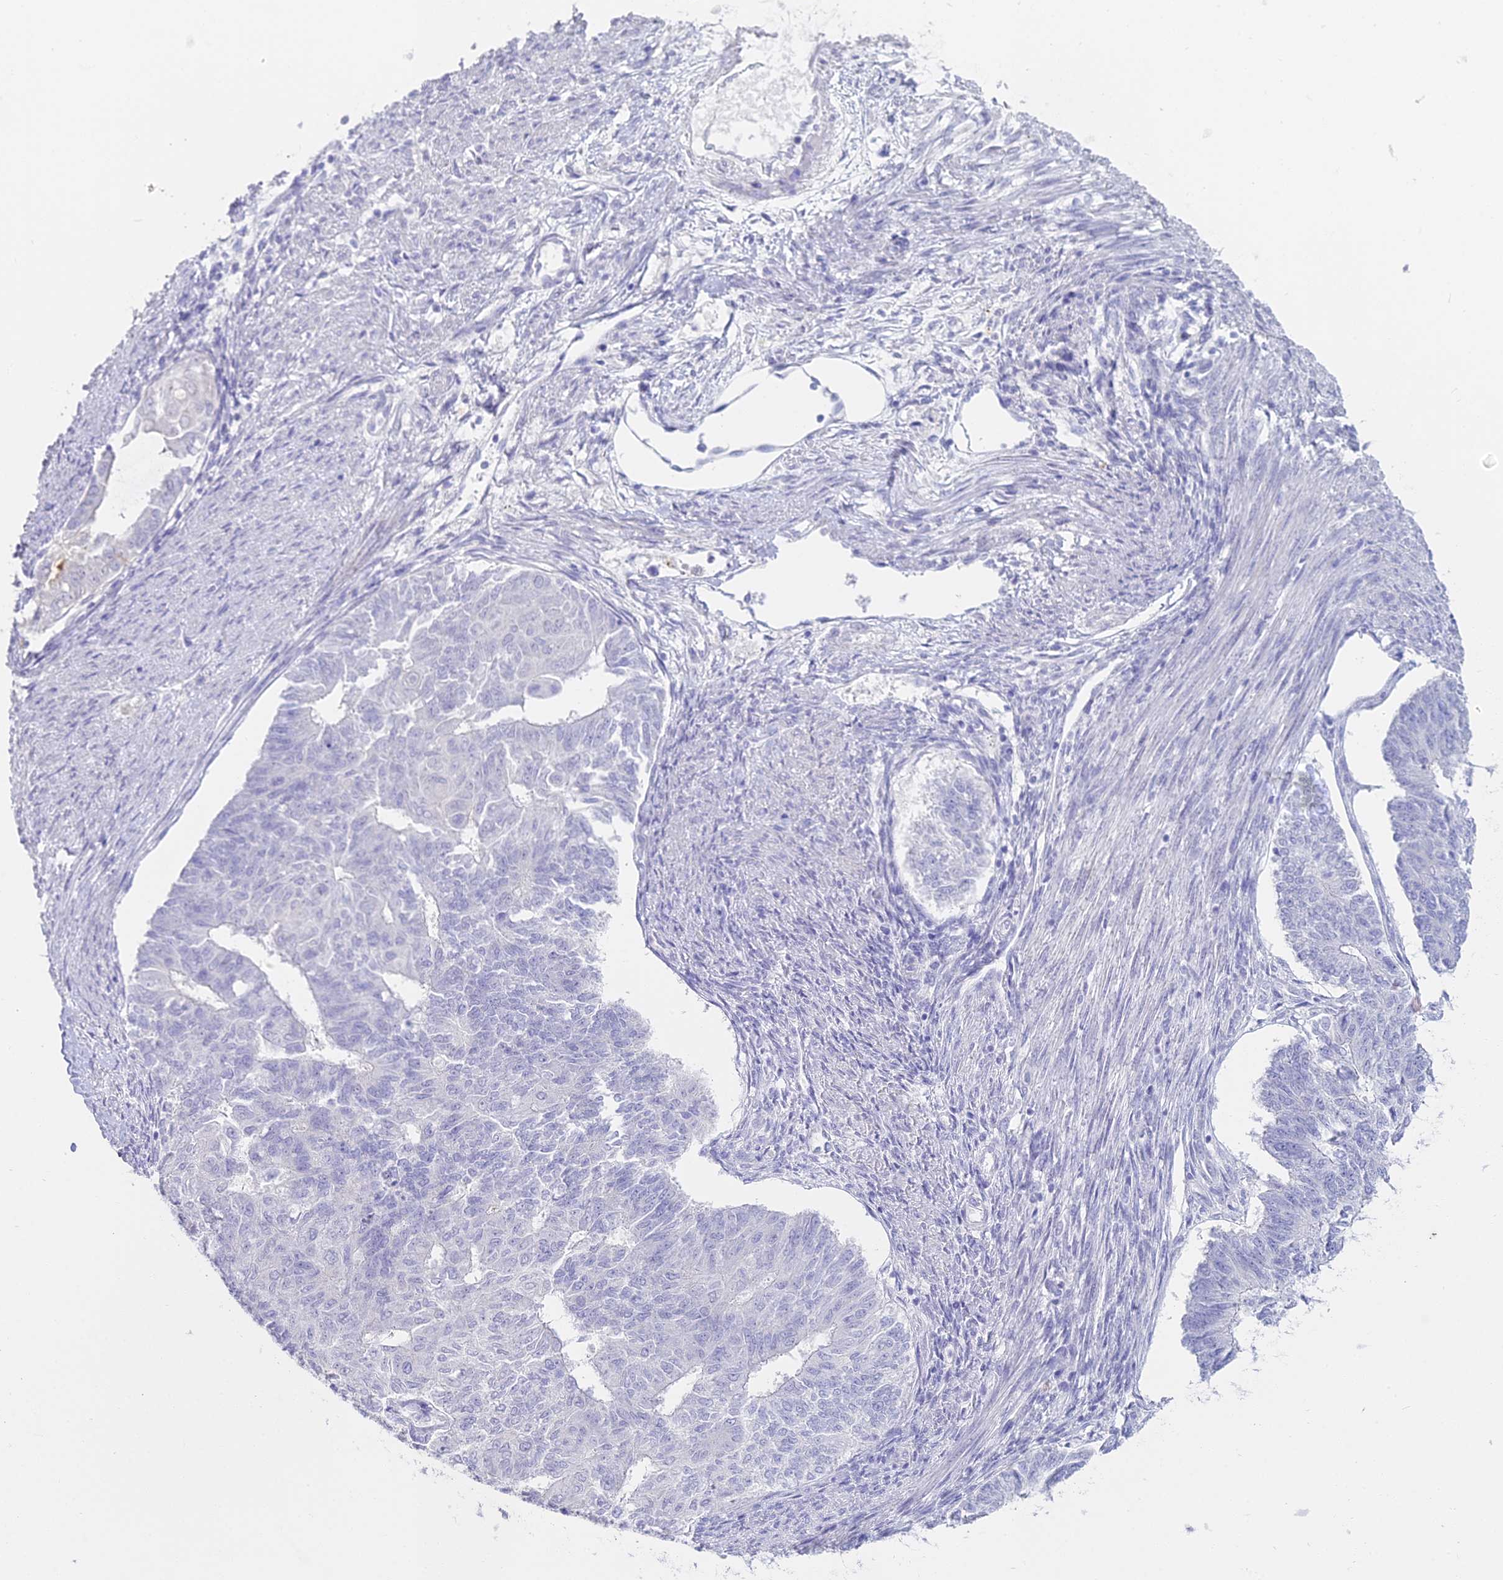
{"staining": {"intensity": "negative", "quantity": "none", "location": "none"}, "tissue": "endometrial cancer", "cell_type": "Tumor cells", "image_type": "cancer", "snomed": [{"axis": "morphology", "description": "Adenocarcinoma, NOS"}, {"axis": "topography", "description": "Endometrium"}], "caption": "A histopathology image of endometrial cancer stained for a protein shows no brown staining in tumor cells.", "gene": "ALPP", "patient": {"sex": "female", "age": 32}}